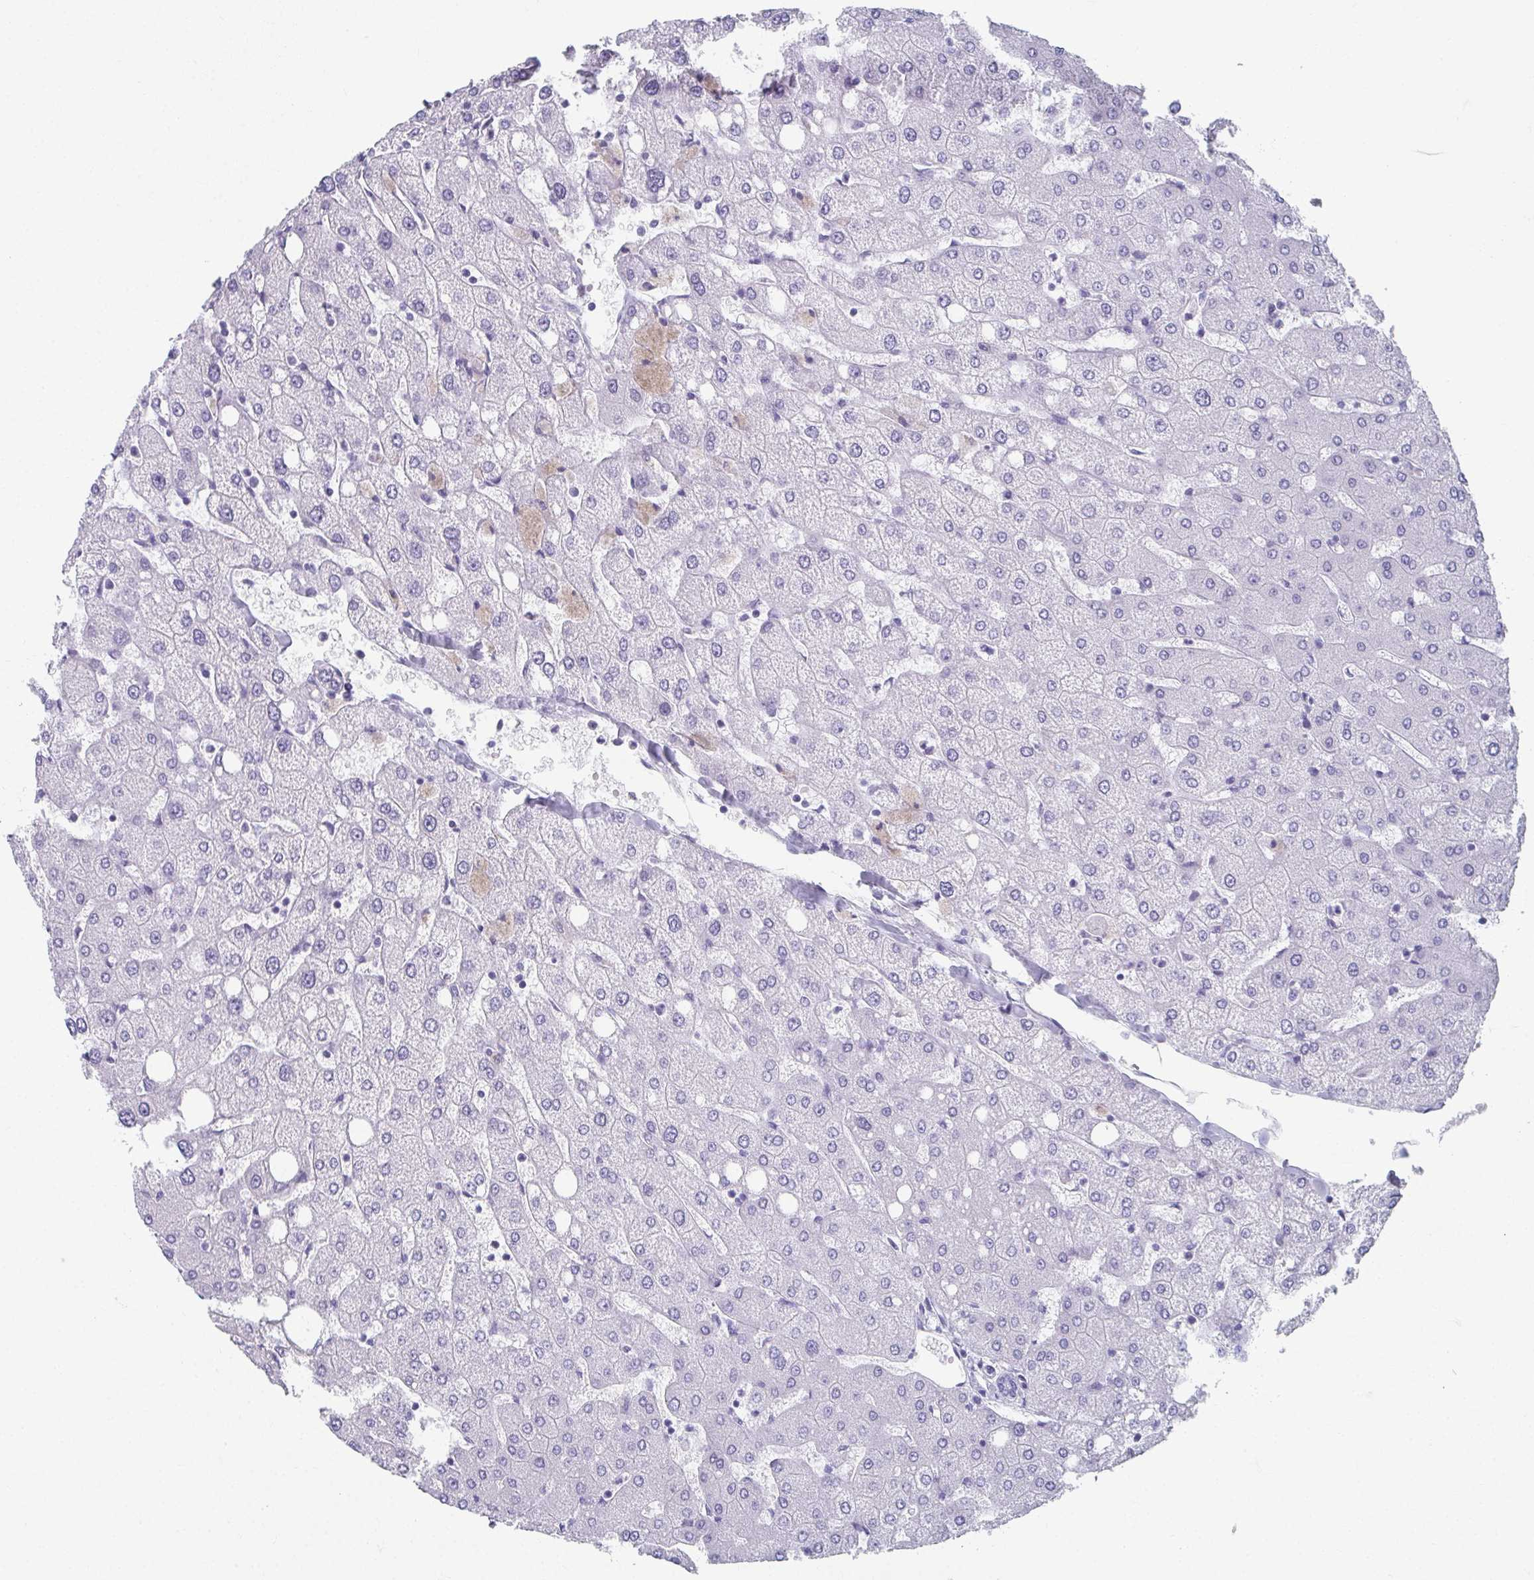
{"staining": {"intensity": "negative", "quantity": "none", "location": "none"}, "tissue": "liver", "cell_type": "Cholangiocytes", "image_type": "normal", "snomed": [{"axis": "morphology", "description": "Normal tissue, NOS"}, {"axis": "topography", "description": "Liver"}], "caption": "Immunohistochemistry (IHC) micrograph of normal liver: human liver stained with DAB displays no significant protein positivity in cholangiocytes. Brightfield microscopy of immunohistochemistry (IHC) stained with DAB (3,3'-diaminobenzidine) (brown) and hematoxylin (blue), captured at high magnification.", "gene": "GHRL", "patient": {"sex": "female", "age": 54}}